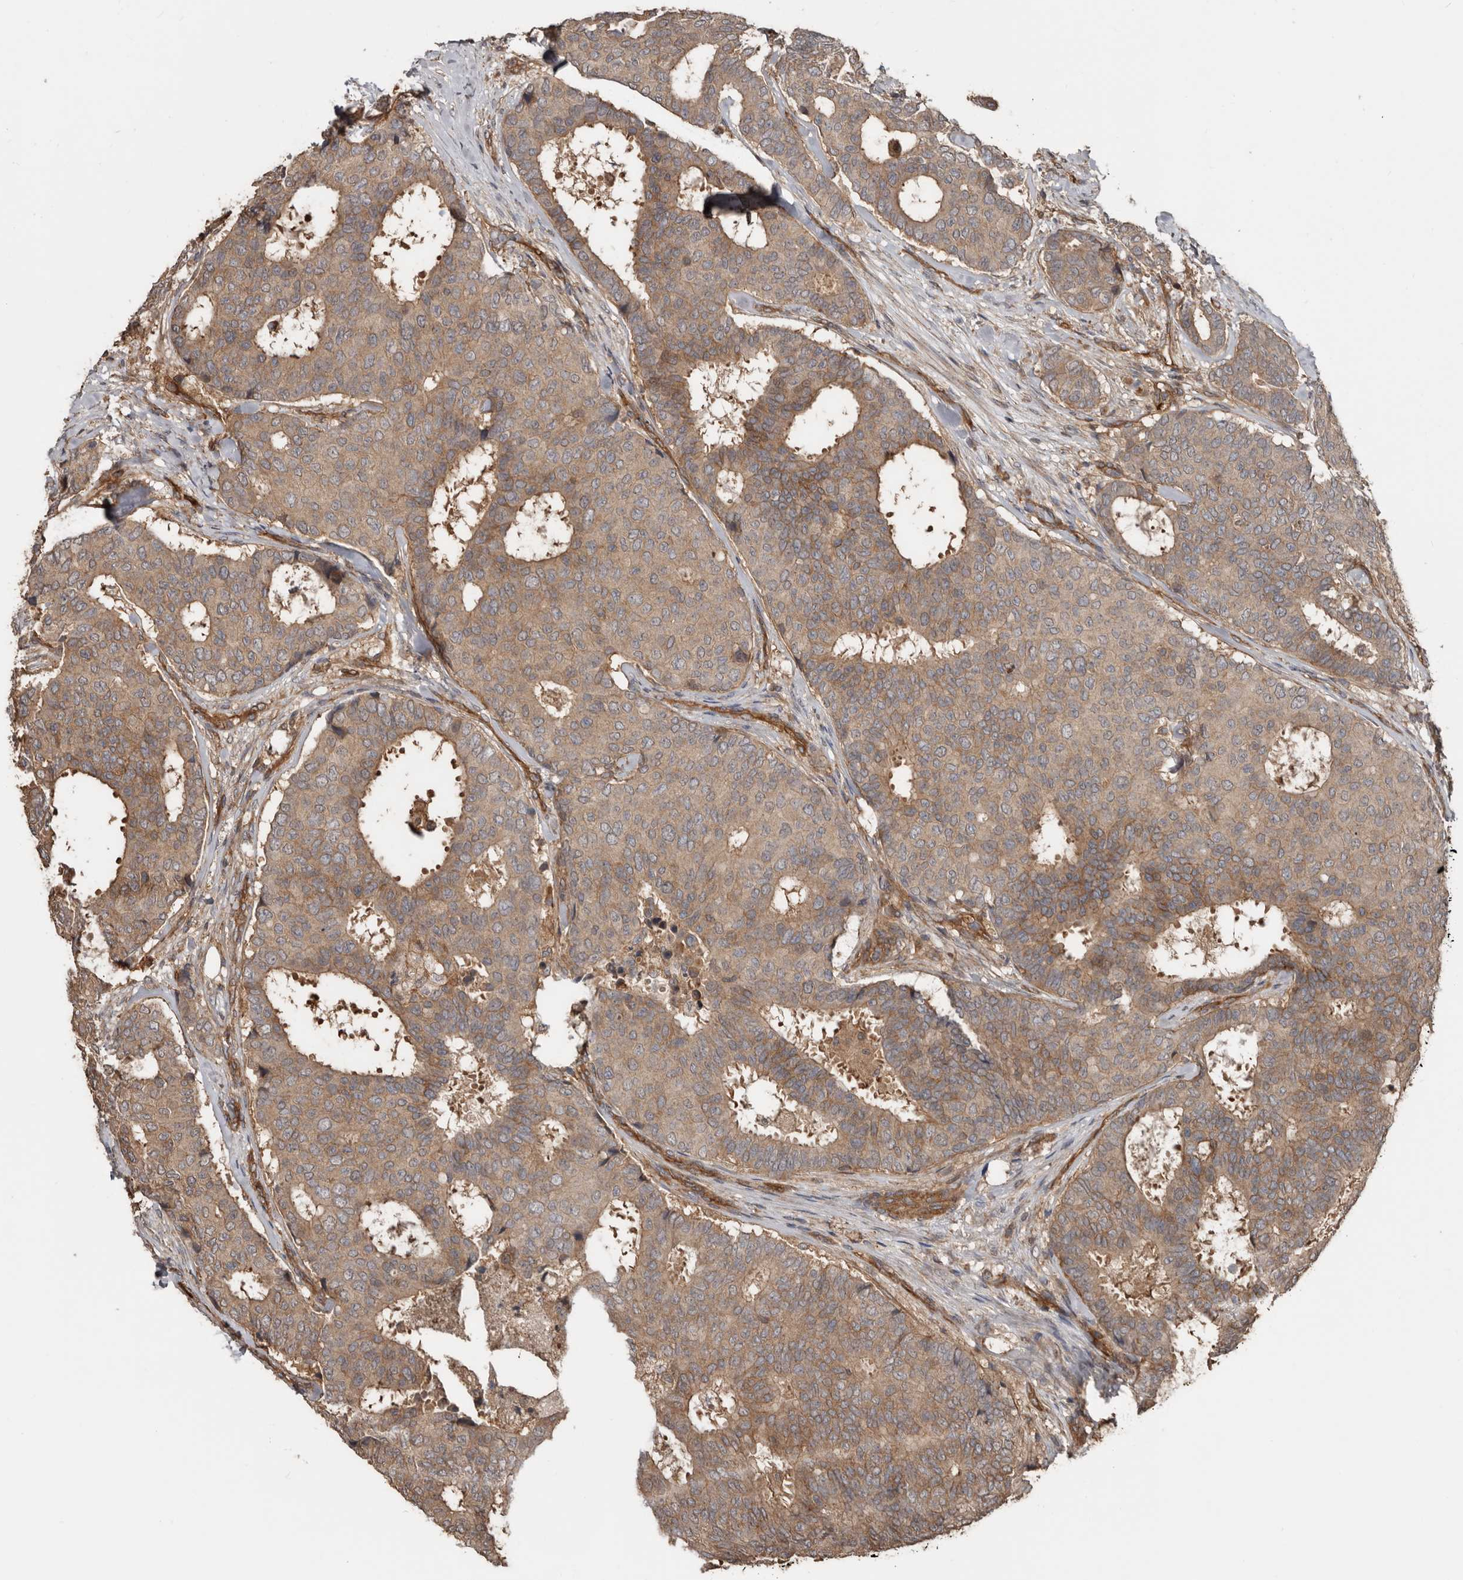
{"staining": {"intensity": "weak", "quantity": ">75%", "location": "cytoplasmic/membranous"}, "tissue": "breast cancer", "cell_type": "Tumor cells", "image_type": "cancer", "snomed": [{"axis": "morphology", "description": "Duct carcinoma"}, {"axis": "topography", "description": "Breast"}], "caption": "Weak cytoplasmic/membranous protein staining is seen in about >75% of tumor cells in breast intraductal carcinoma.", "gene": "EXOC3L1", "patient": {"sex": "female", "age": 75}}